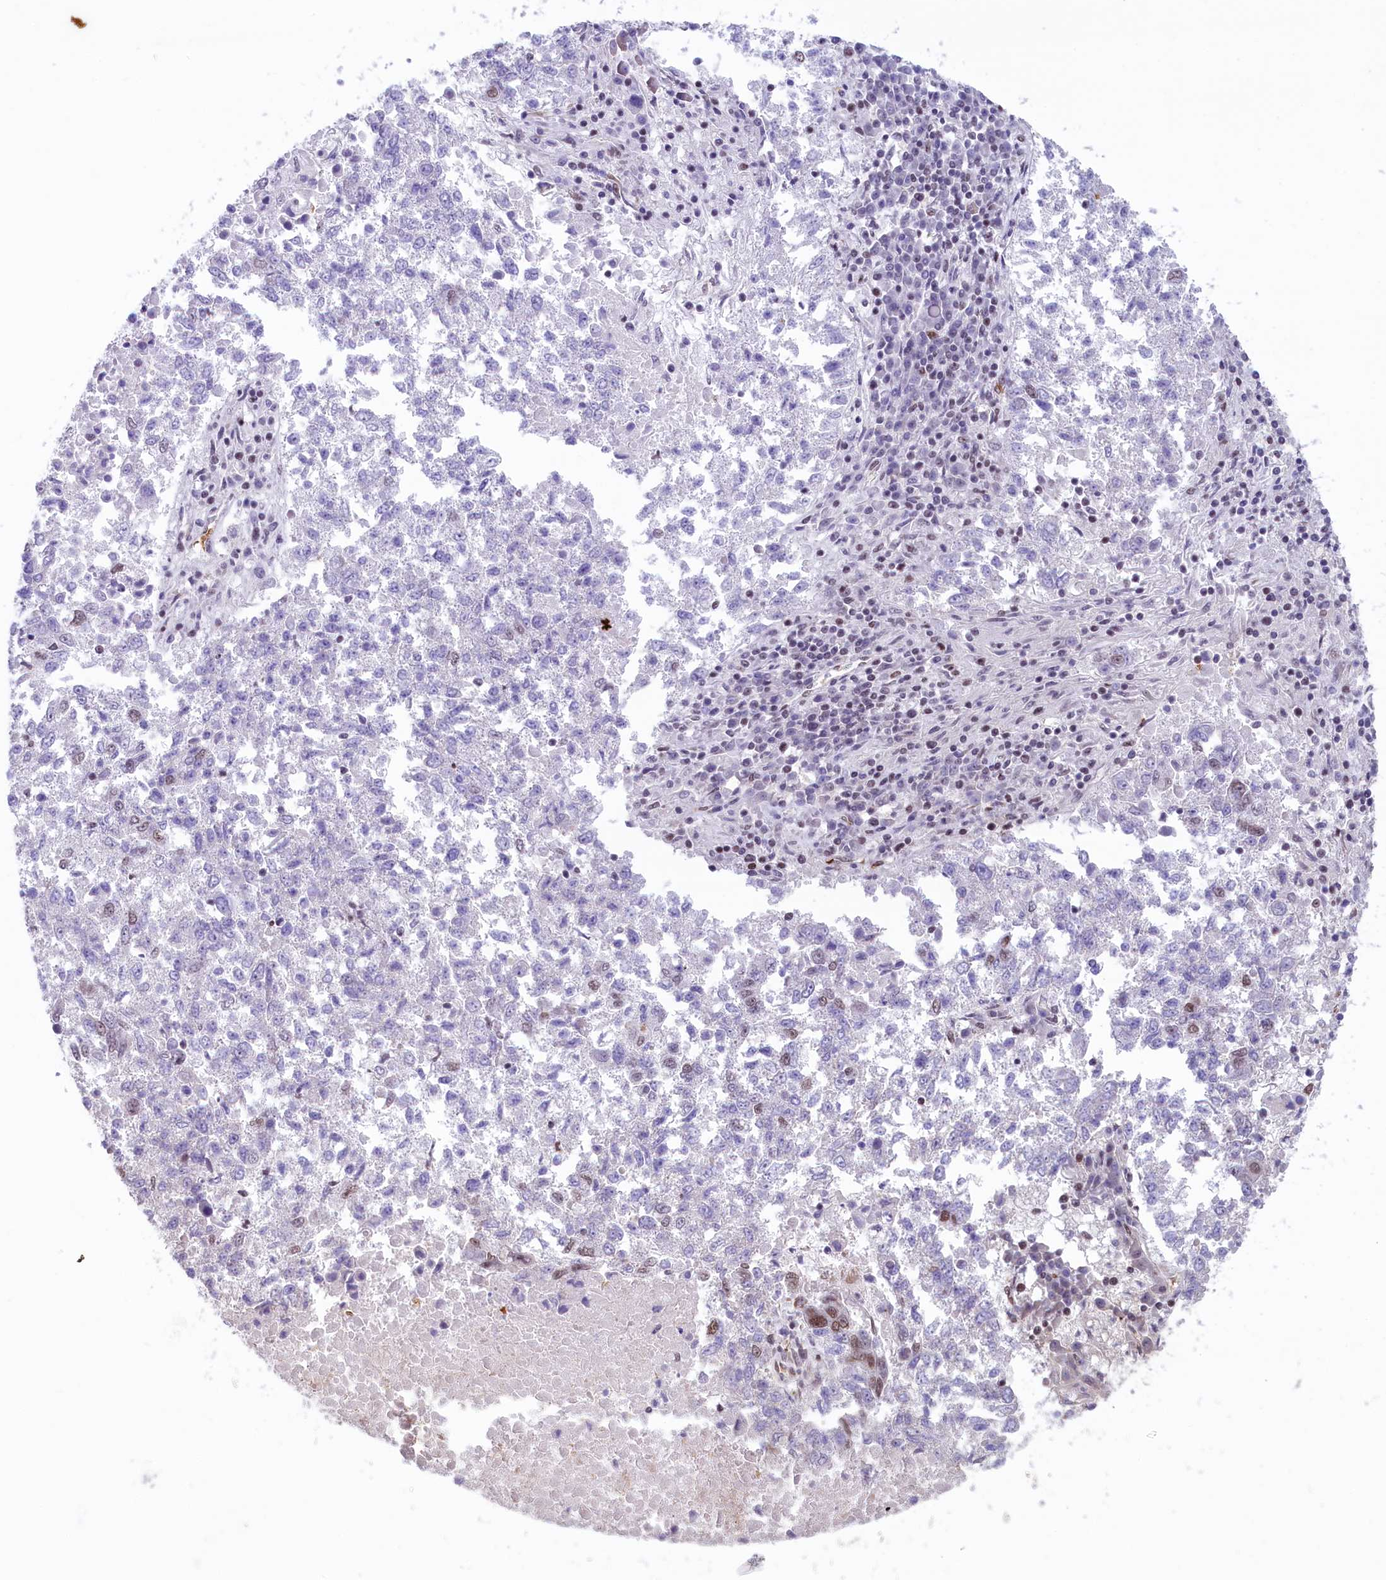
{"staining": {"intensity": "moderate", "quantity": "<25%", "location": "nuclear"}, "tissue": "lung cancer", "cell_type": "Tumor cells", "image_type": "cancer", "snomed": [{"axis": "morphology", "description": "Squamous cell carcinoma, NOS"}, {"axis": "topography", "description": "Lung"}], "caption": "A brown stain highlights moderate nuclear staining of a protein in squamous cell carcinoma (lung) tumor cells.", "gene": "MPHOSPH8", "patient": {"sex": "male", "age": 73}}